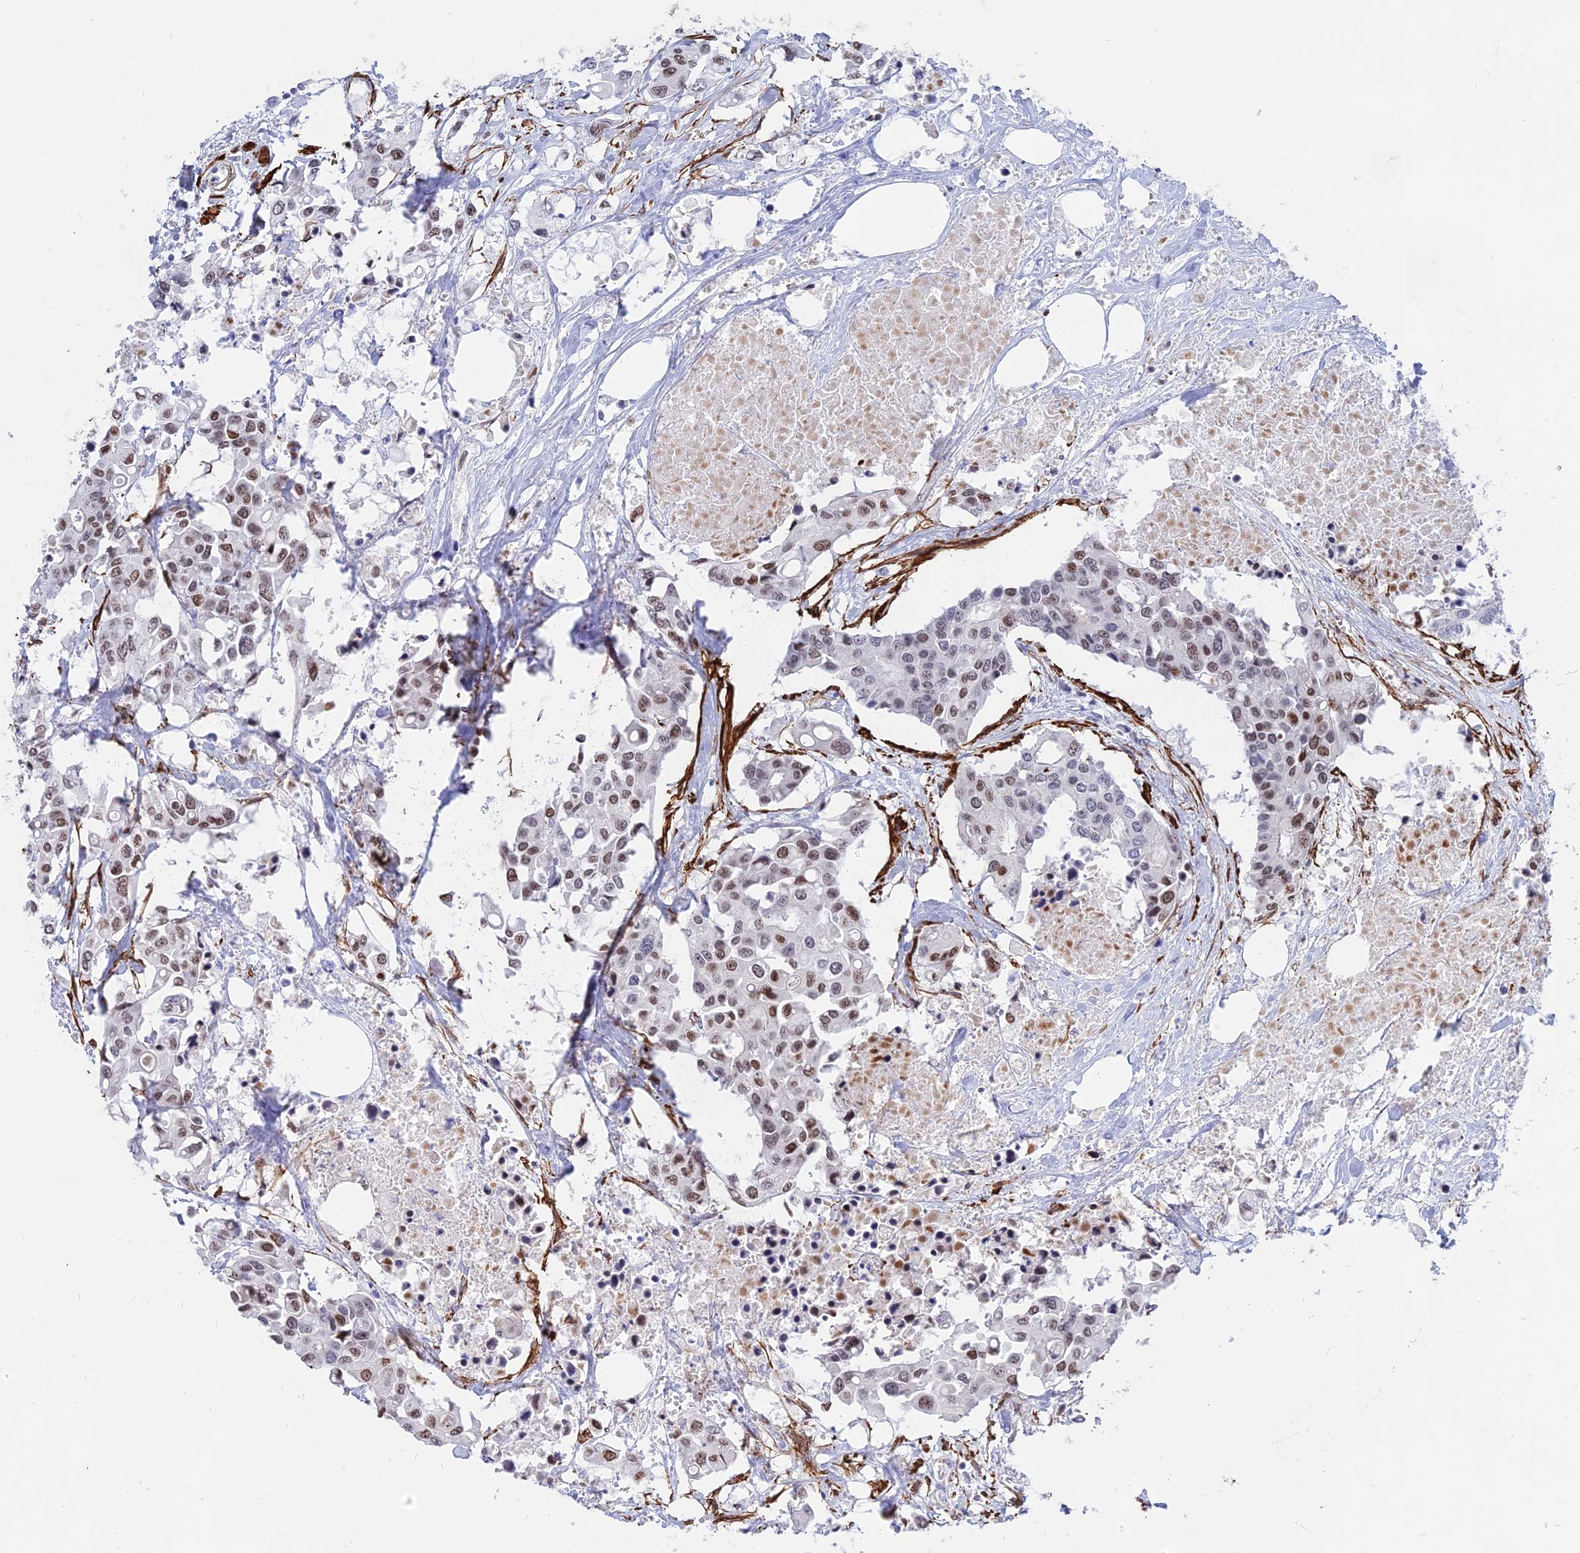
{"staining": {"intensity": "moderate", "quantity": "25%-75%", "location": "nuclear"}, "tissue": "colorectal cancer", "cell_type": "Tumor cells", "image_type": "cancer", "snomed": [{"axis": "morphology", "description": "Adenocarcinoma, NOS"}, {"axis": "topography", "description": "Colon"}], "caption": "This image shows adenocarcinoma (colorectal) stained with IHC to label a protein in brown. The nuclear of tumor cells show moderate positivity for the protein. Nuclei are counter-stained blue.", "gene": "CENPV", "patient": {"sex": "male", "age": 77}}